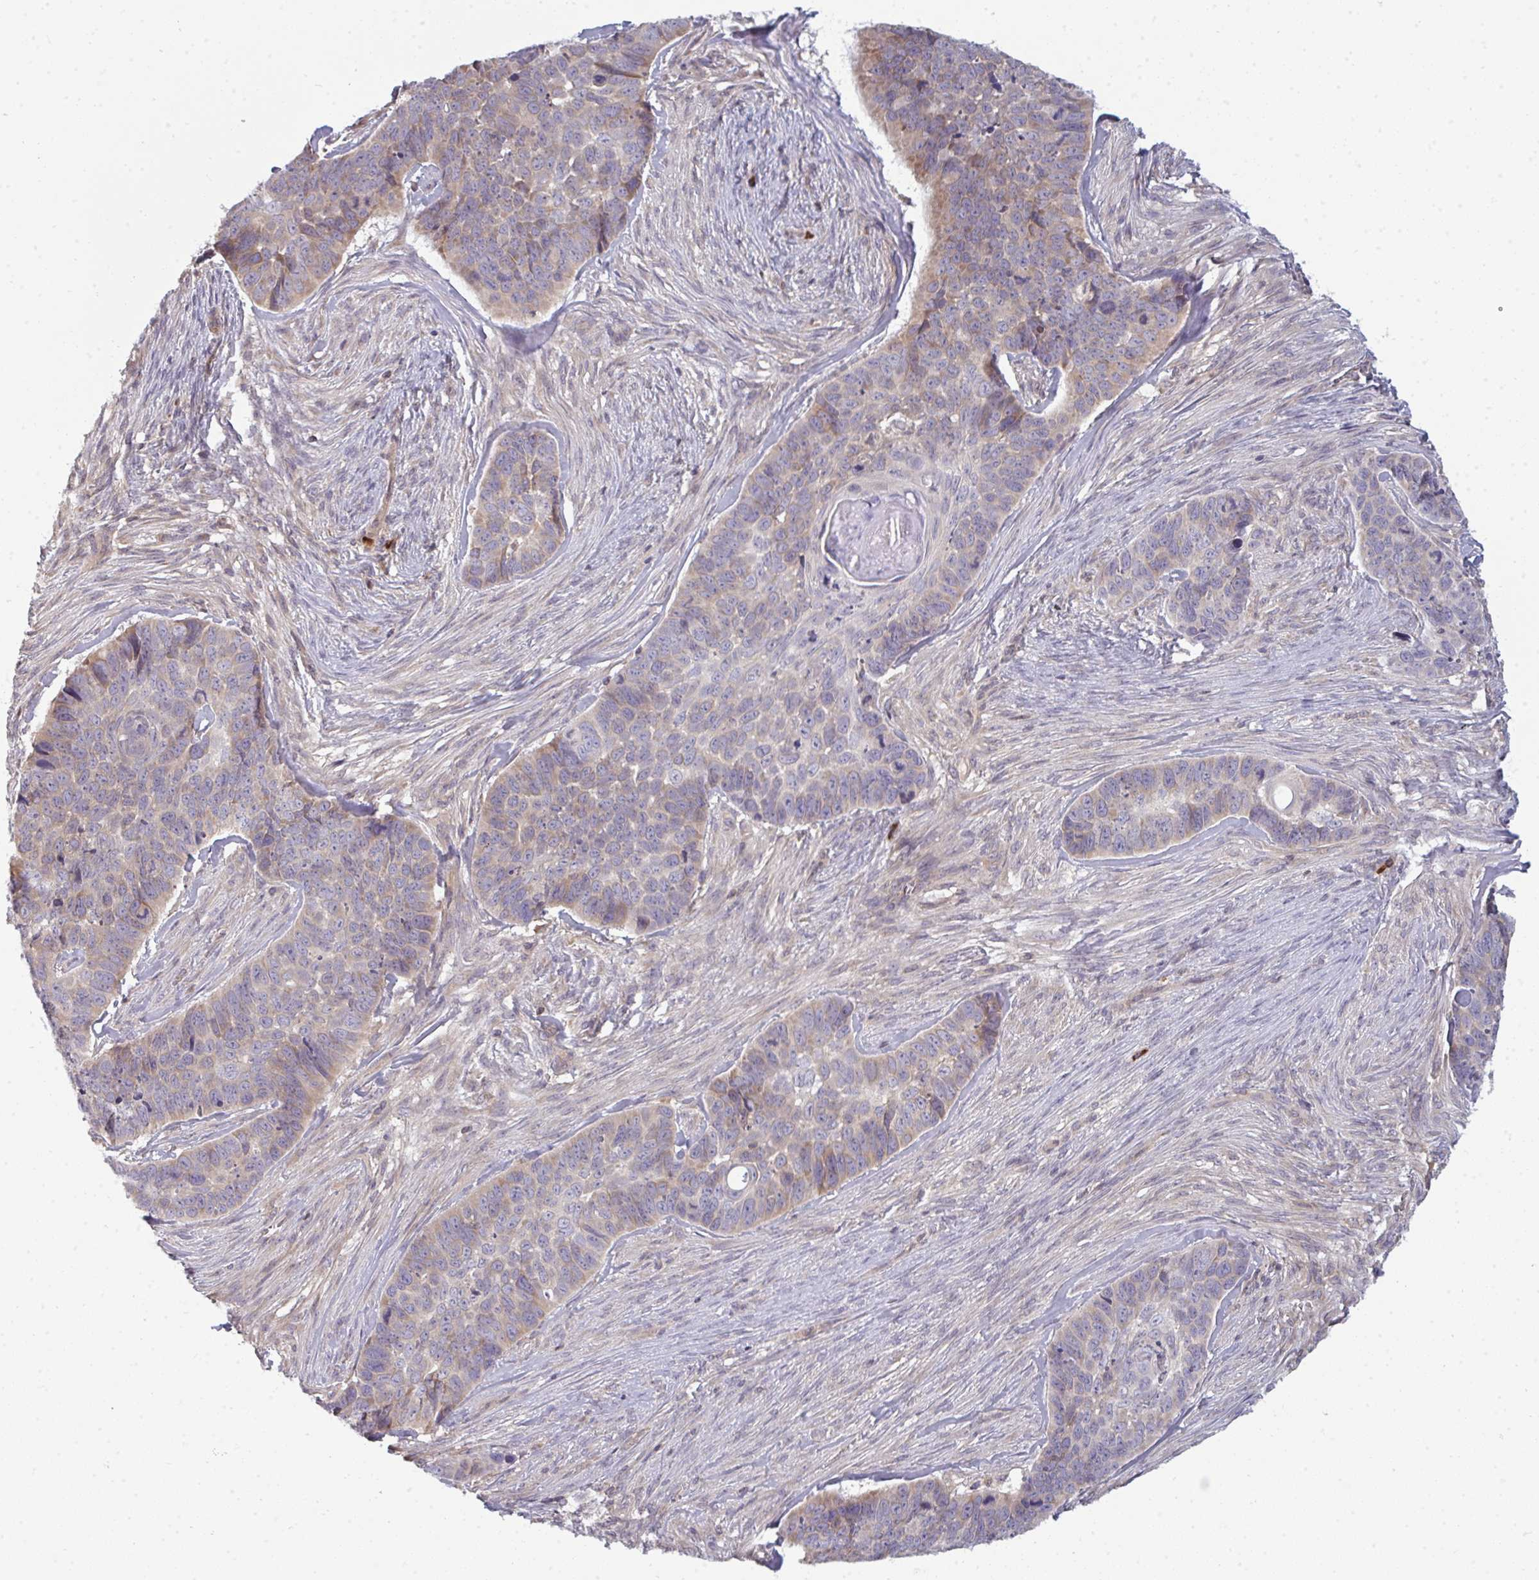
{"staining": {"intensity": "weak", "quantity": "25%-75%", "location": "cytoplasmic/membranous"}, "tissue": "skin cancer", "cell_type": "Tumor cells", "image_type": "cancer", "snomed": [{"axis": "morphology", "description": "Basal cell carcinoma"}, {"axis": "topography", "description": "Skin"}], "caption": "IHC (DAB) staining of human skin cancer (basal cell carcinoma) shows weak cytoplasmic/membranous protein positivity in approximately 25%-75% of tumor cells.", "gene": "LYSMD4", "patient": {"sex": "female", "age": 82}}